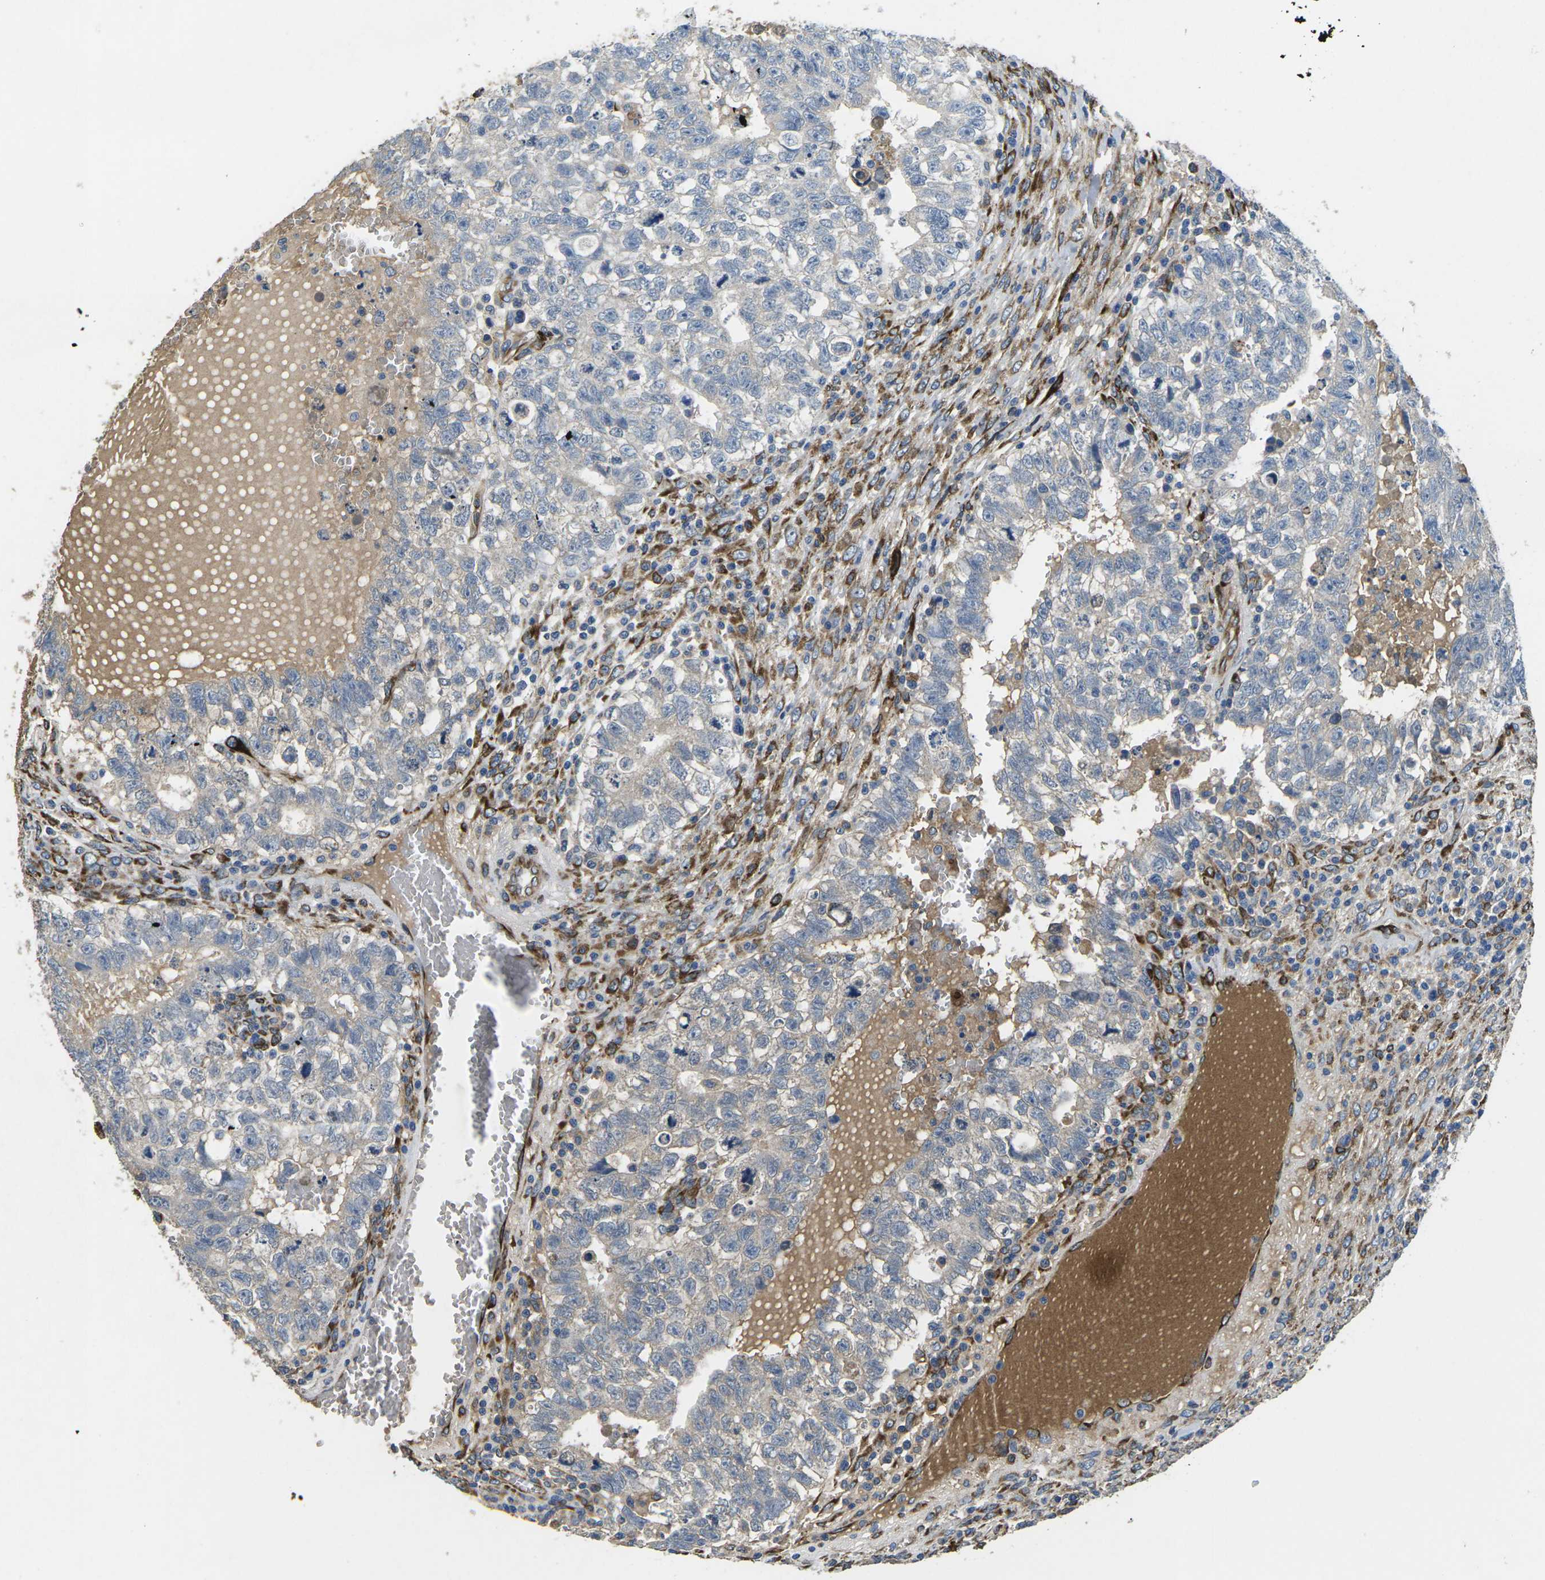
{"staining": {"intensity": "negative", "quantity": "none", "location": "none"}, "tissue": "testis cancer", "cell_type": "Tumor cells", "image_type": "cancer", "snomed": [{"axis": "morphology", "description": "Seminoma, NOS"}, {"axis": "morphology", "description": "Carcinoma, Embryonal, NOS"}, {"axis": "topography", "description": "Testis"}], "caption": "This is an immunohistochemistry (IHC) photomicrograph of testis cancer (embryonal carcinoma). There is no positivity in tumor cells.", "gene": "PDZD8", "patient": {"sex": "male", "age": 38}}